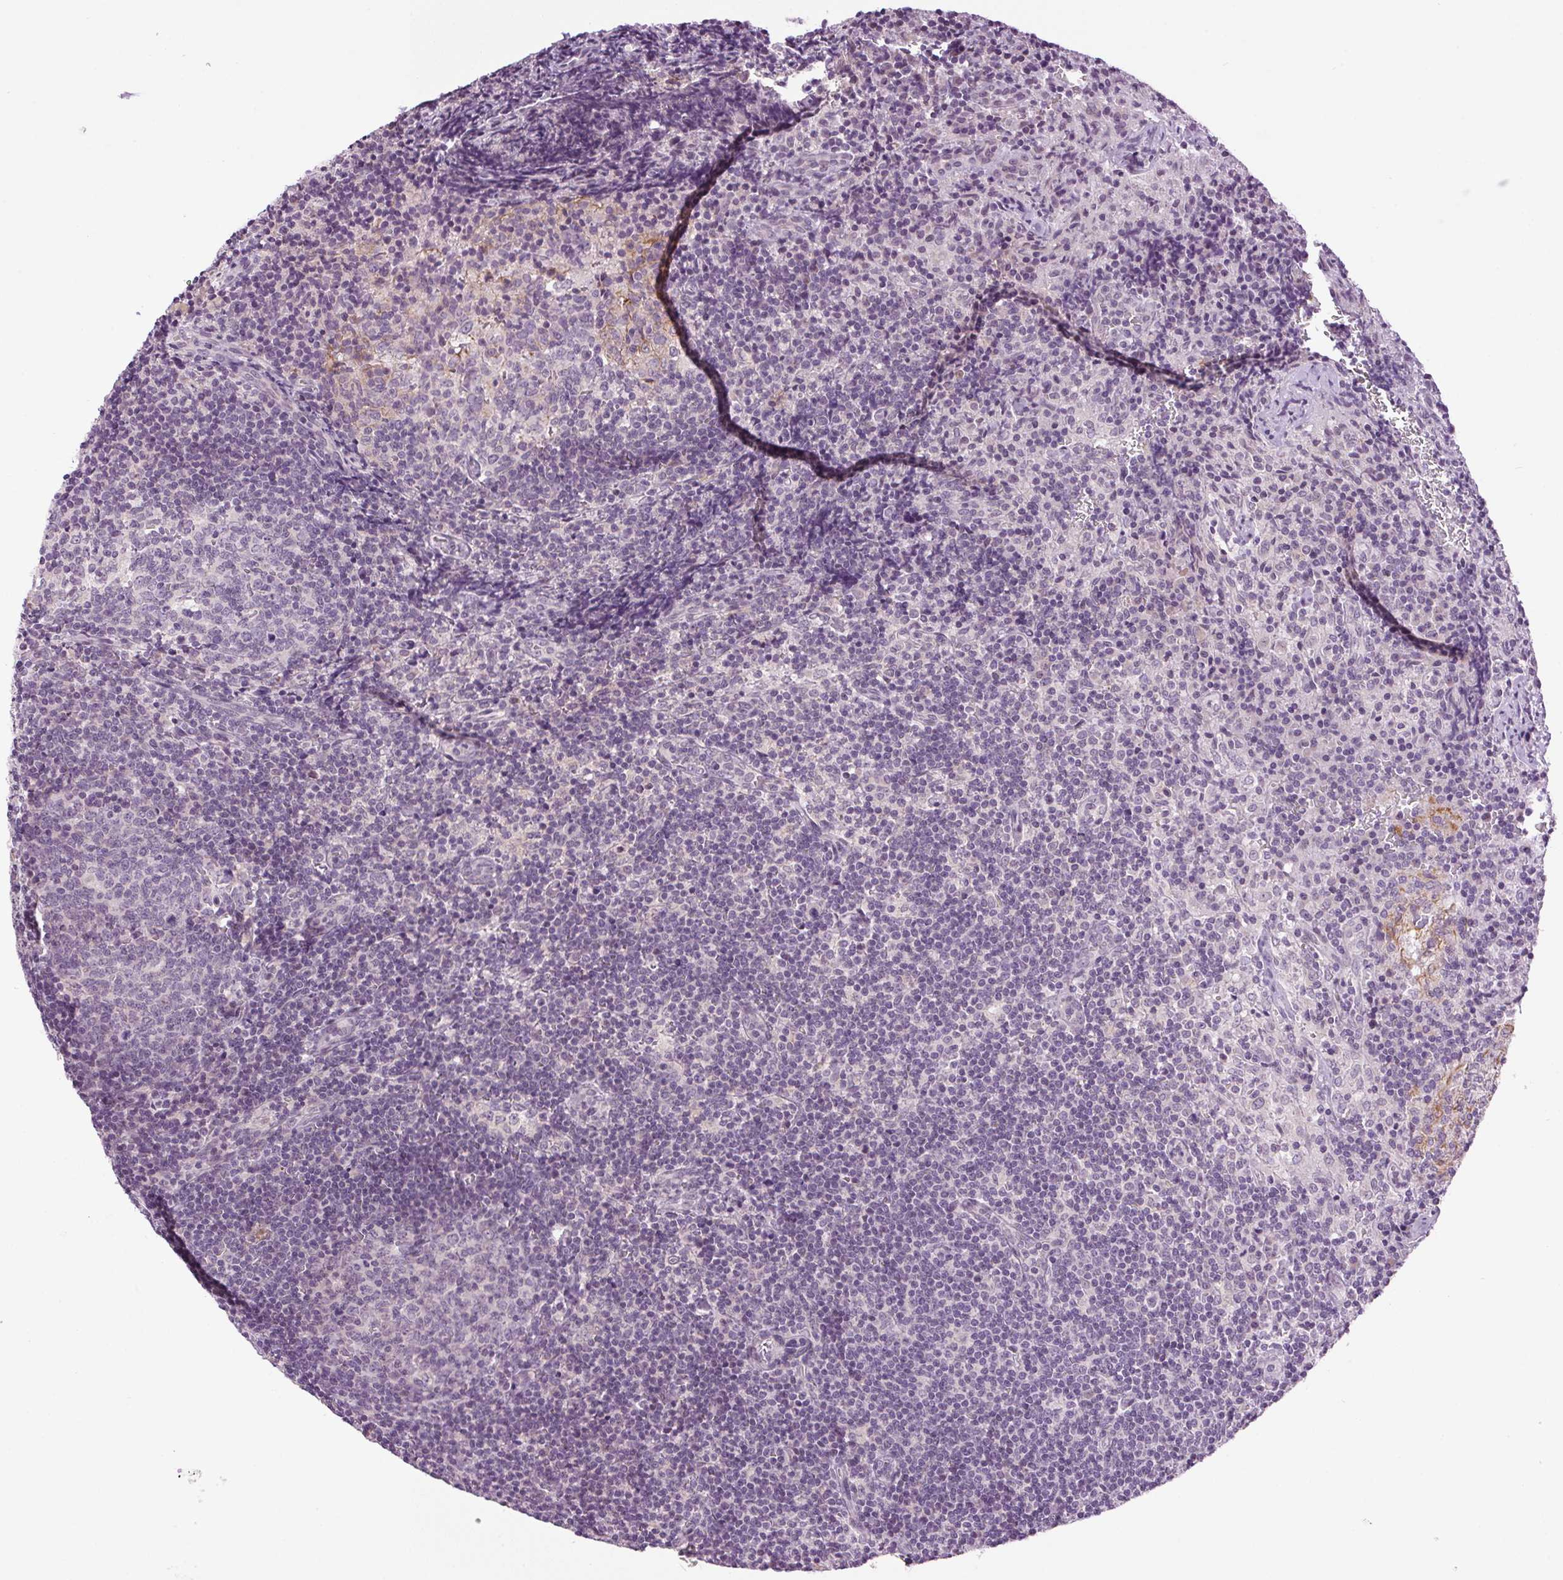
{"staining": {"intensity": "weak", "quantity": "<25%", "location": "cytoplasmic/membranous"}, "tissue": "lymph node", "cell_type": "Germinal center cells", "image_type": "normal", "snomed": [{"axis": "morphology", "description": "Normal tissue, NOS"}, {"axis": "topography", "description": "Lymph node"}], "caption": "The immunohistochemistry photomicrograph has no significant expression in germinal center cells of lymph node. The staining was performed using DAB (3,3'-diaminobenzidine) to visualize the protein expression in brown, while the nuclei were stained in blue with hematoxylin (Magnification: 20x).", "gene": "SMIM13", "patient": {"sex": "male", "age": 67}}